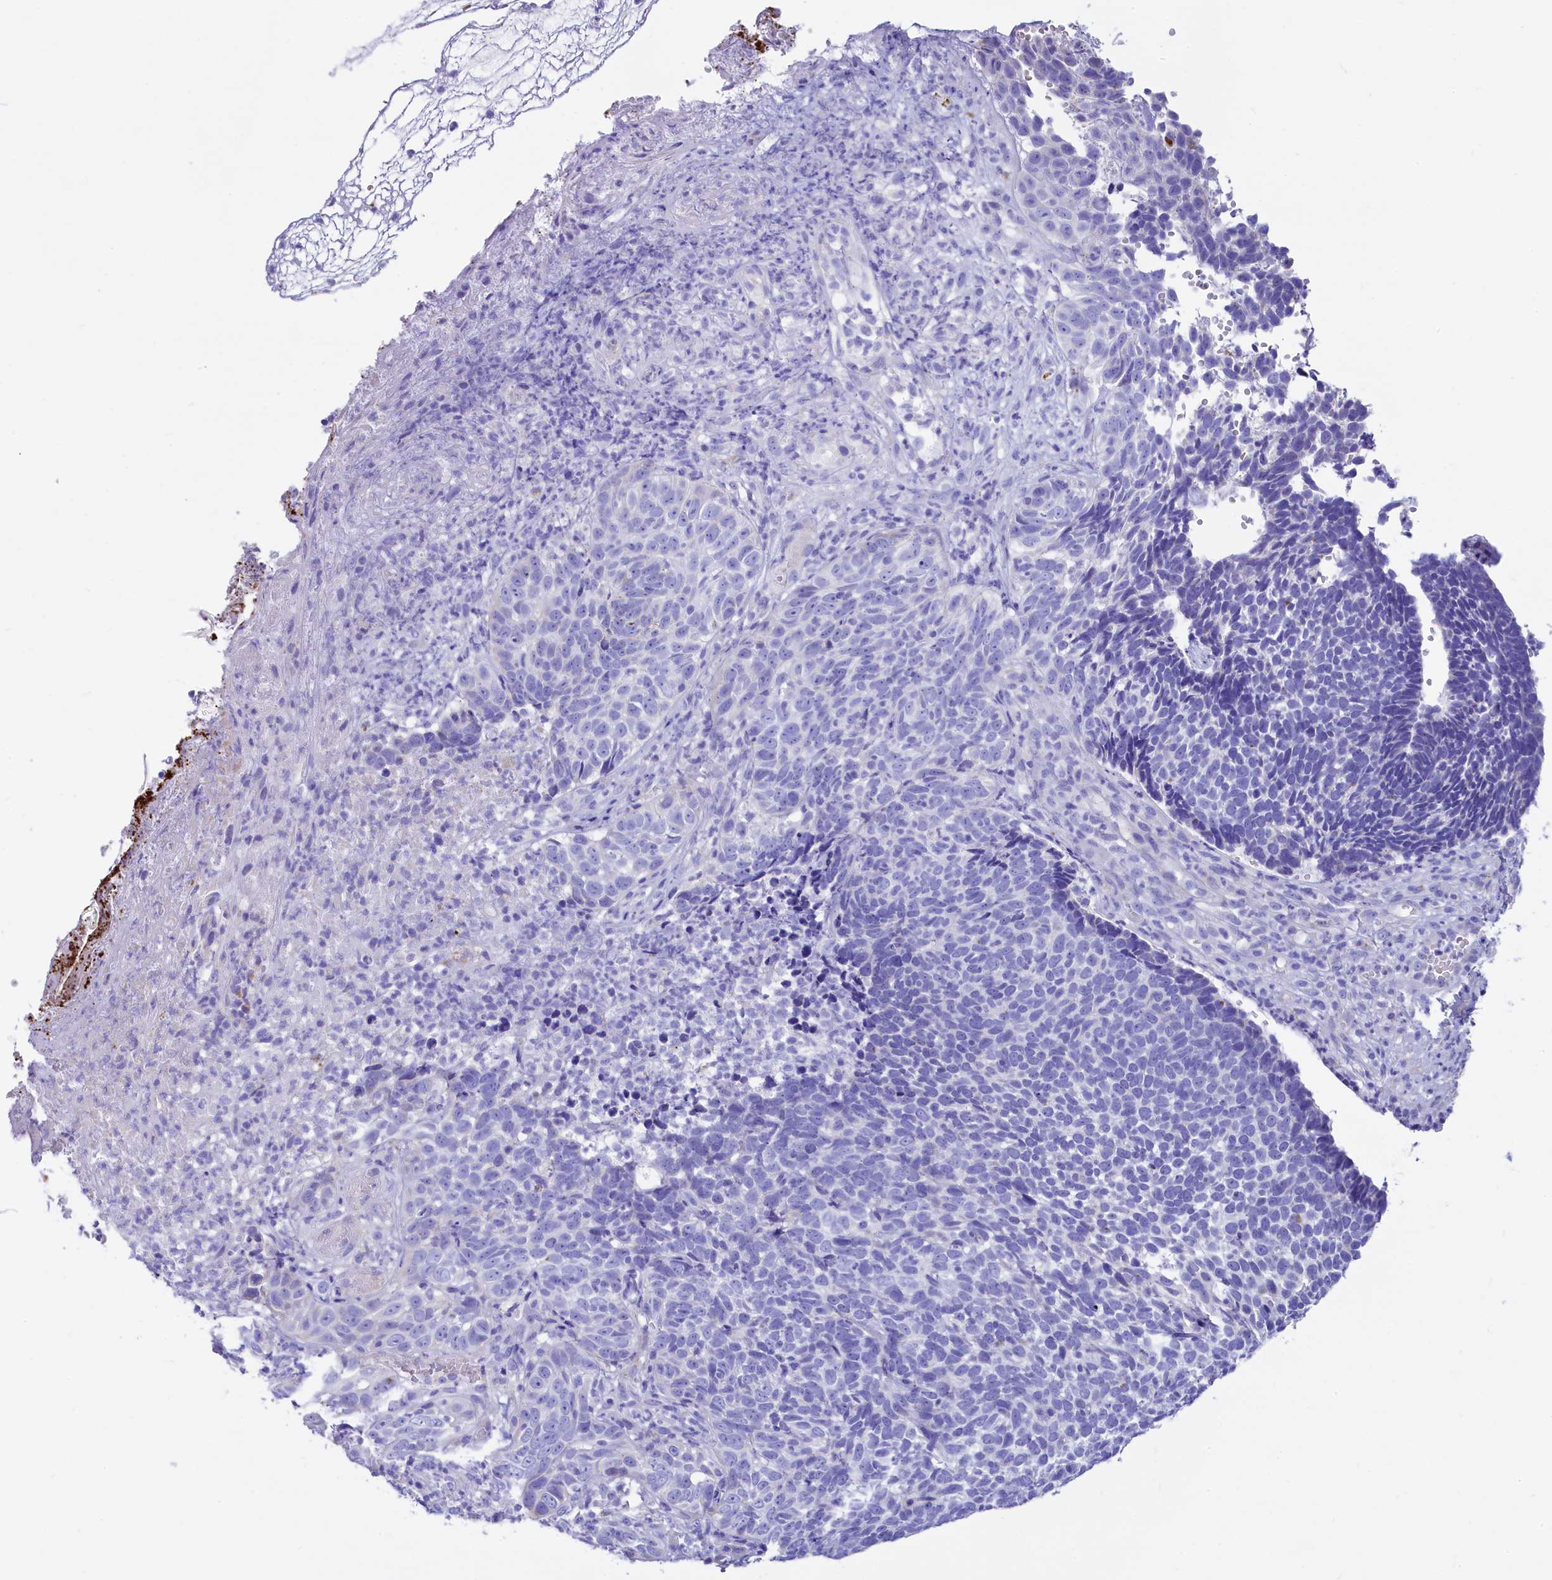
{"staining": {"intensity": "negative", "quantity": "none", "location": "none"}, "tissue": "skin cancer", "cell_type": "Tumor cells", "image_type": "cancer", "snomed": [{"axis": "morphology", "description": "Basal cell carcinoma"}, {"axis": "topography", "description": "Skin"}], "caption": "This histopathology image is of skin cancer (basal cell carcinoma) stained with immunohistochemistry (IHC) to label a protein in brown with the nuclei are counter-stained blue. There is no positivity in tumor cells.", "gene": "RBP3", "patient": {"sex": "female", "age": 84}}